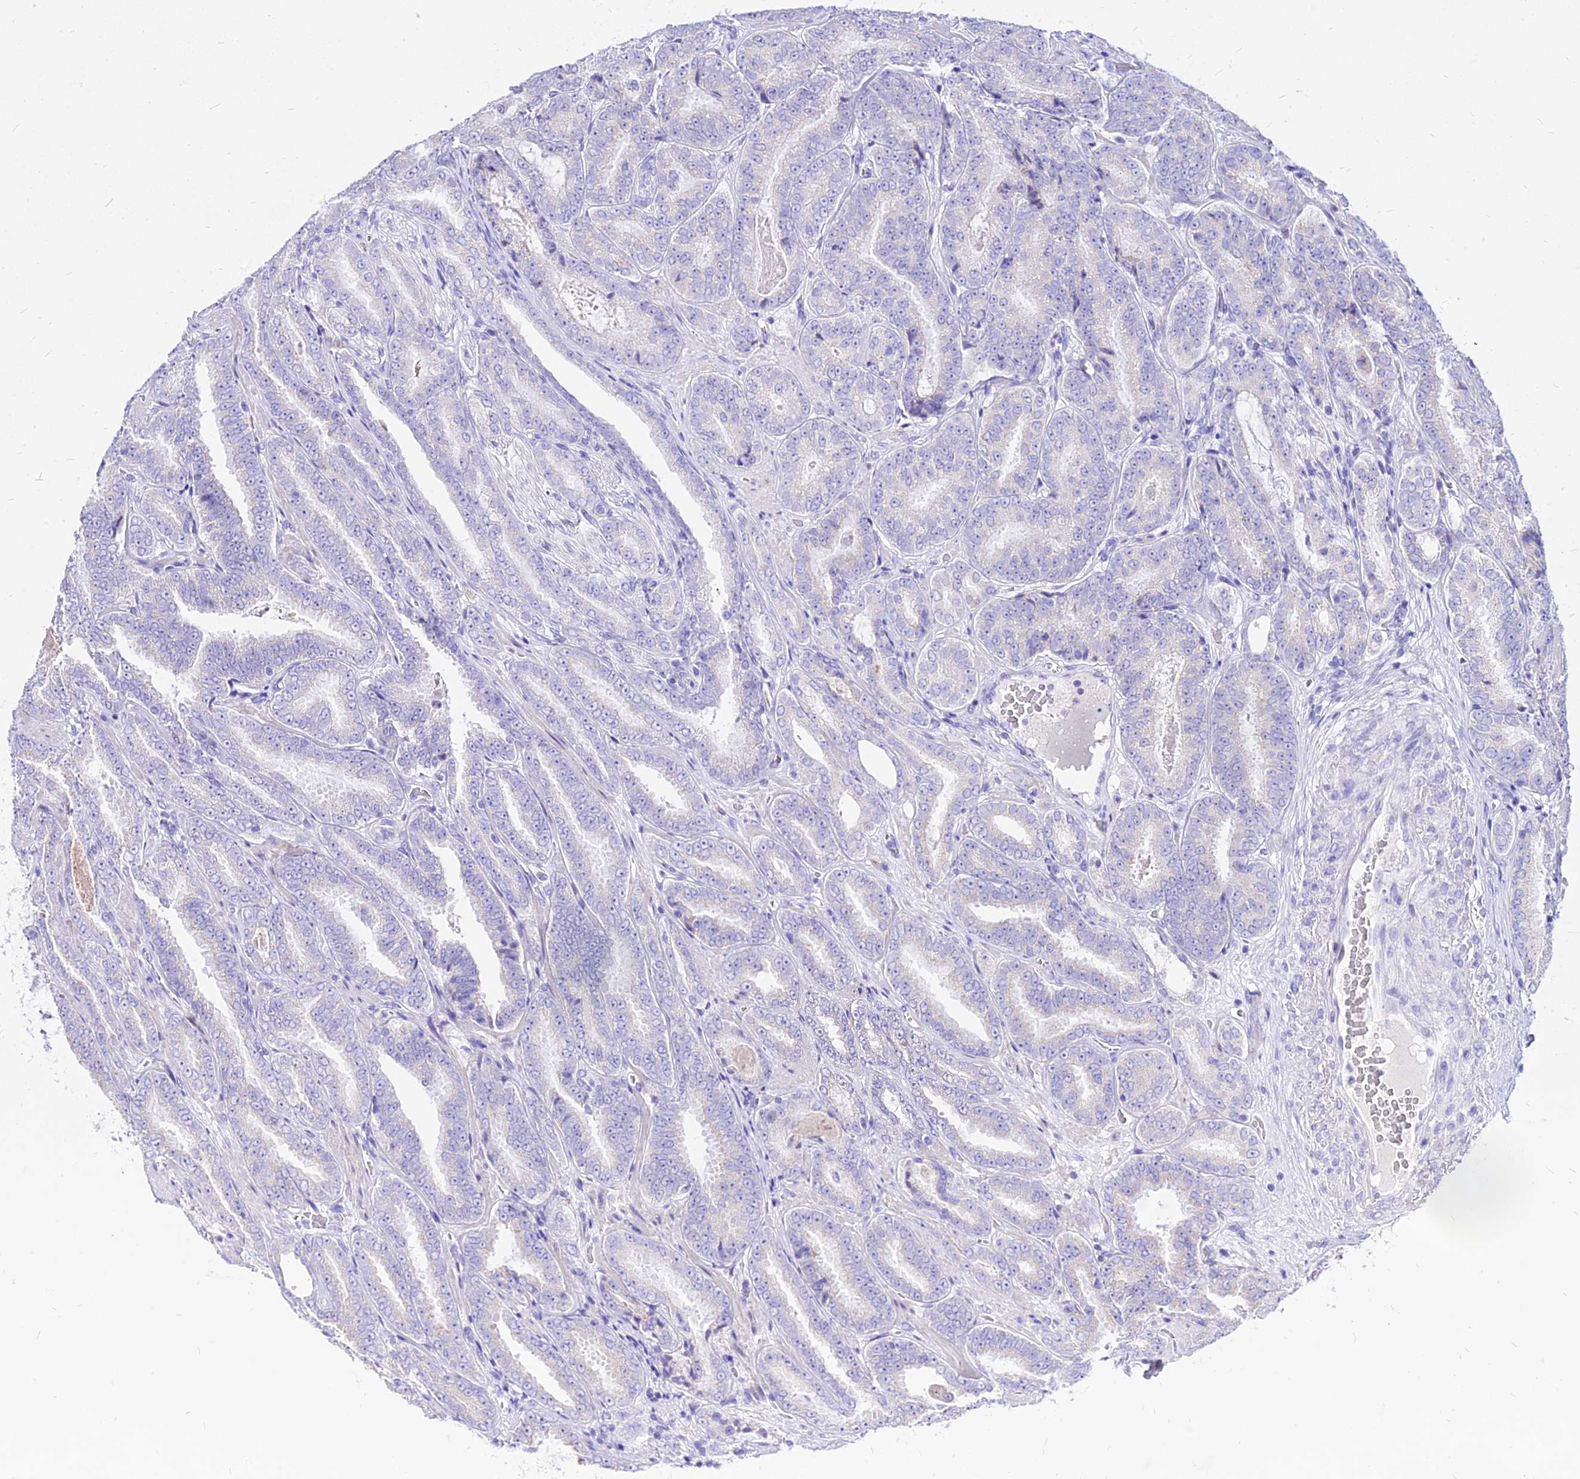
{"staining": {"intensity": "negative", "quantity": "none", "location": "none"}, "tissue": "prostate cancer", "cell_type": "Tumor cells", "image_type": "cancer", "snomed": [{"axis": "morphology", "description": "Adenocarcinoma, High grade"}, {"axis": "topography", "description": "Prostate"}], "caption": "The photomicrograph exhibits no staining of tumor cells in adenocarcinoma (high-grade) (prostate). (DAB immunohistochemistry (IHC), high magnification).", "gene": "CARD18", "patient": {"sex": "male", "age": 72}}